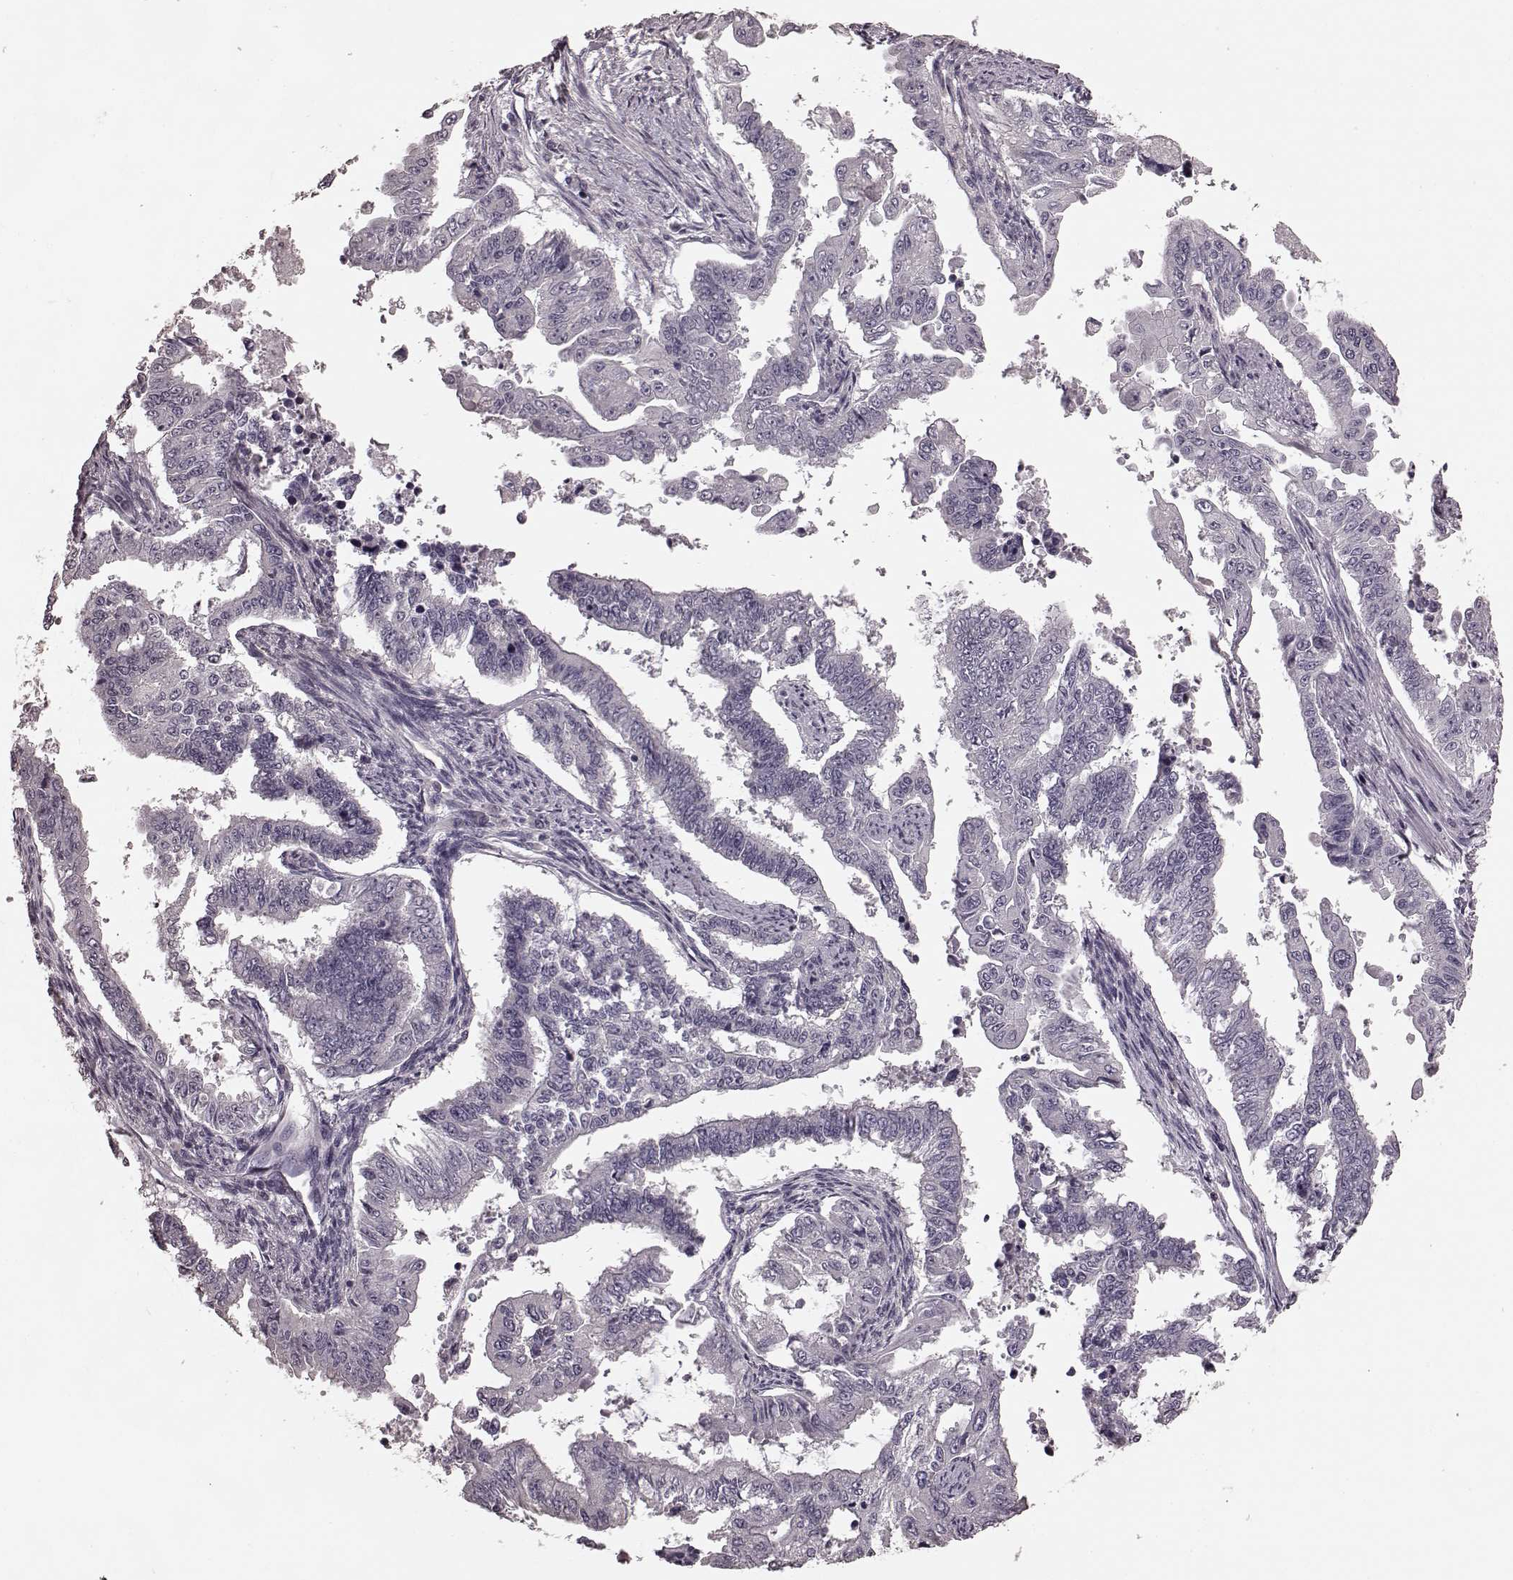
{"staining": {"intensity": "negative", "quantity": "none", "location": "none"}, "tissue": "endometrial cancer", "cell_type": "Tumor cells", "image_type": "cancer", "snomed": [{"axis": "morphology", "description": "Adenocarcinoma, NOS"}, {"axis": "topography", "description": "Uterus"}], "caption": "Tumor cells show no significant expression in endometrial cancer.", "gene": "CD28", "patient": {"sex": "female", "age": 59}}